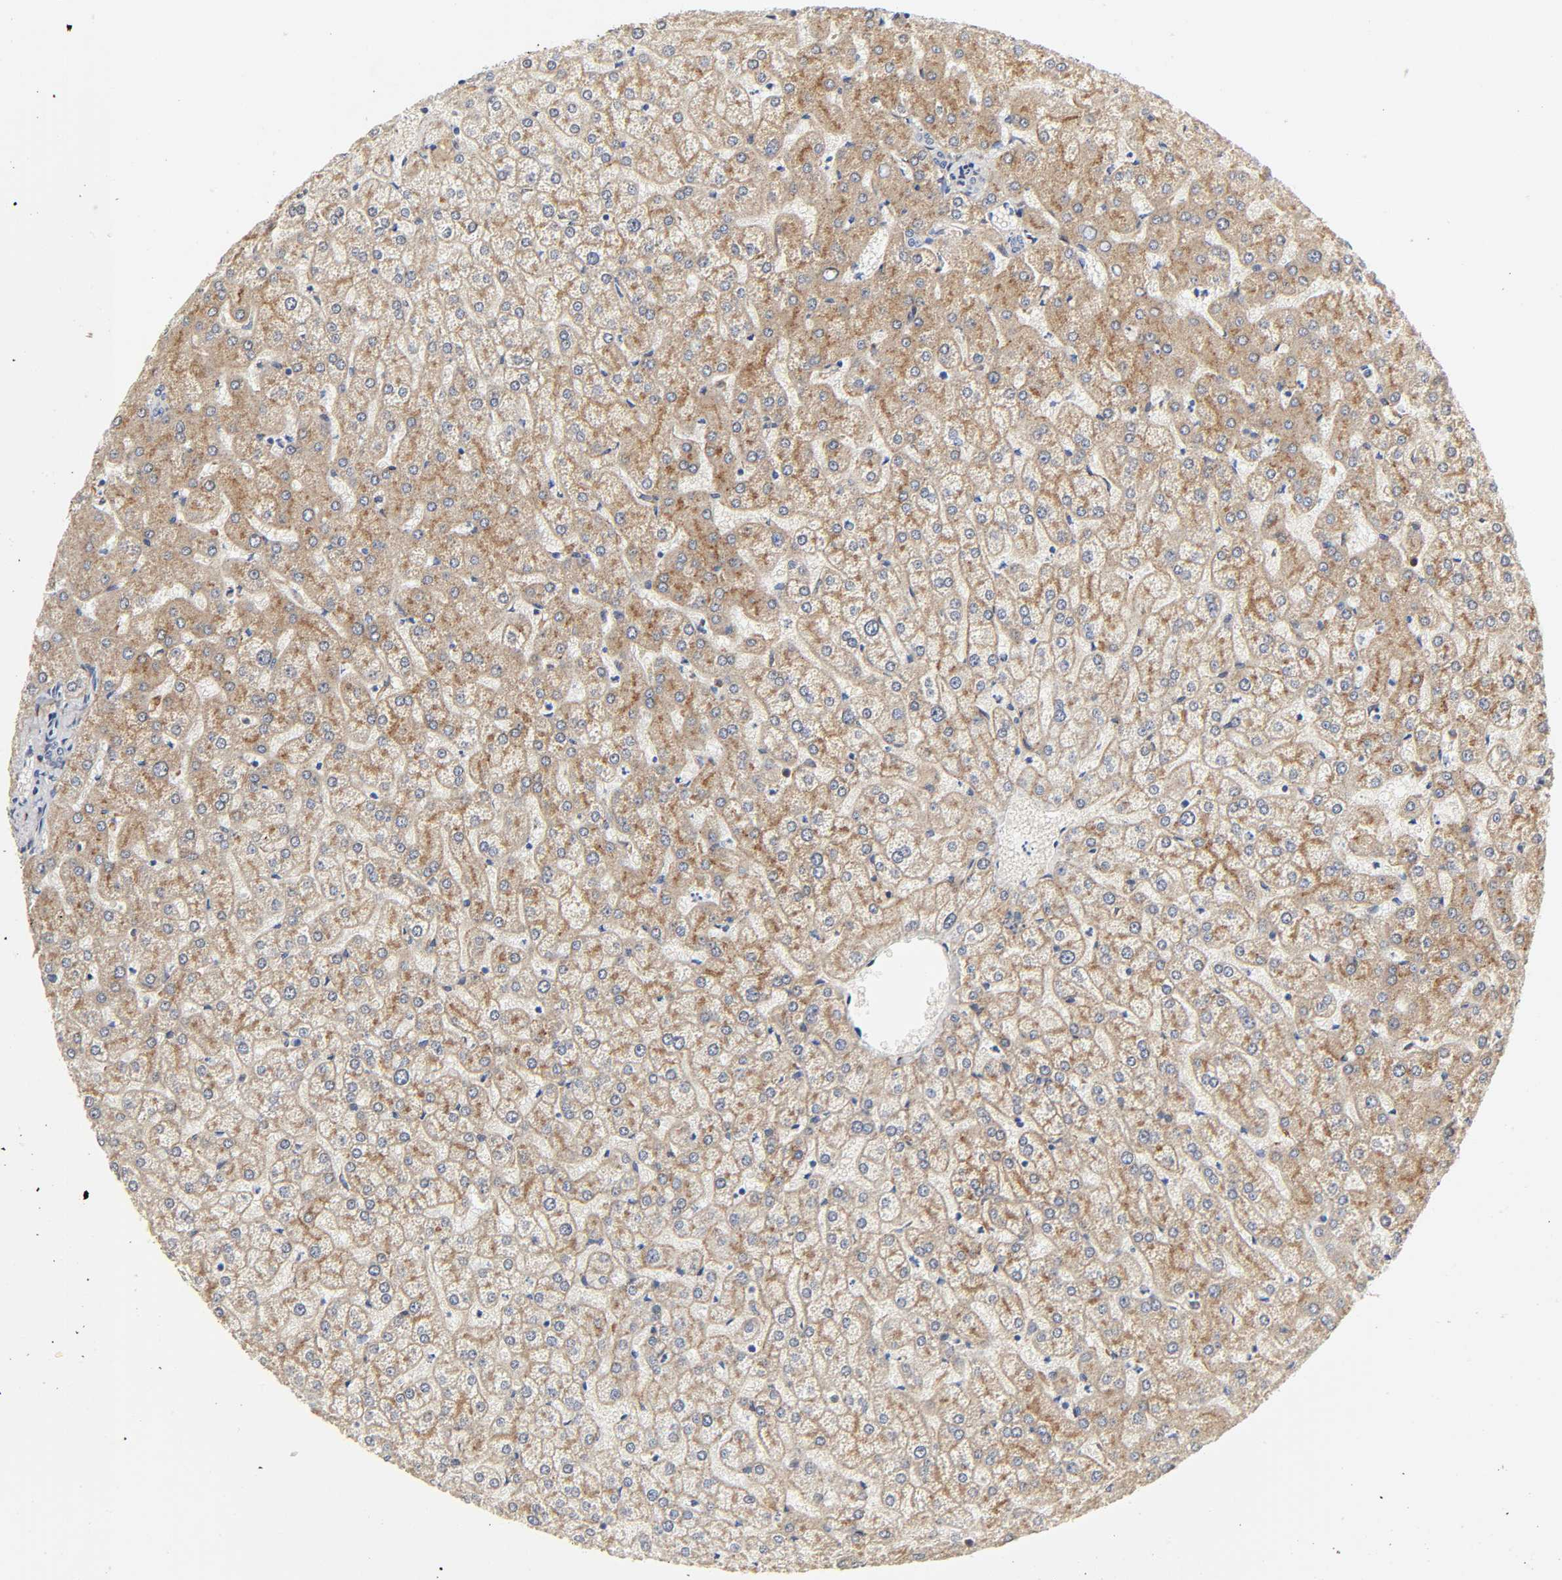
{"staining": {"intensity": "negative", "quantity": "none", "location": "none"}, "tissue": "liver", "cell_type": "Cholangiocytes", "image_type": "normal", "snomed": [{"axis": "morphology", "description": "Normal tissue, NOS"}, {"axis": "topography", "description": "Liver"}], "caption": "A histopathology image of human liver is negative for staining in cholangiocytes. (Immunohistochemistry (ihc), brightfield microscopy, high magnification).", "gene": "LRP1", "patient": {"sex": "female", "age": 32}}